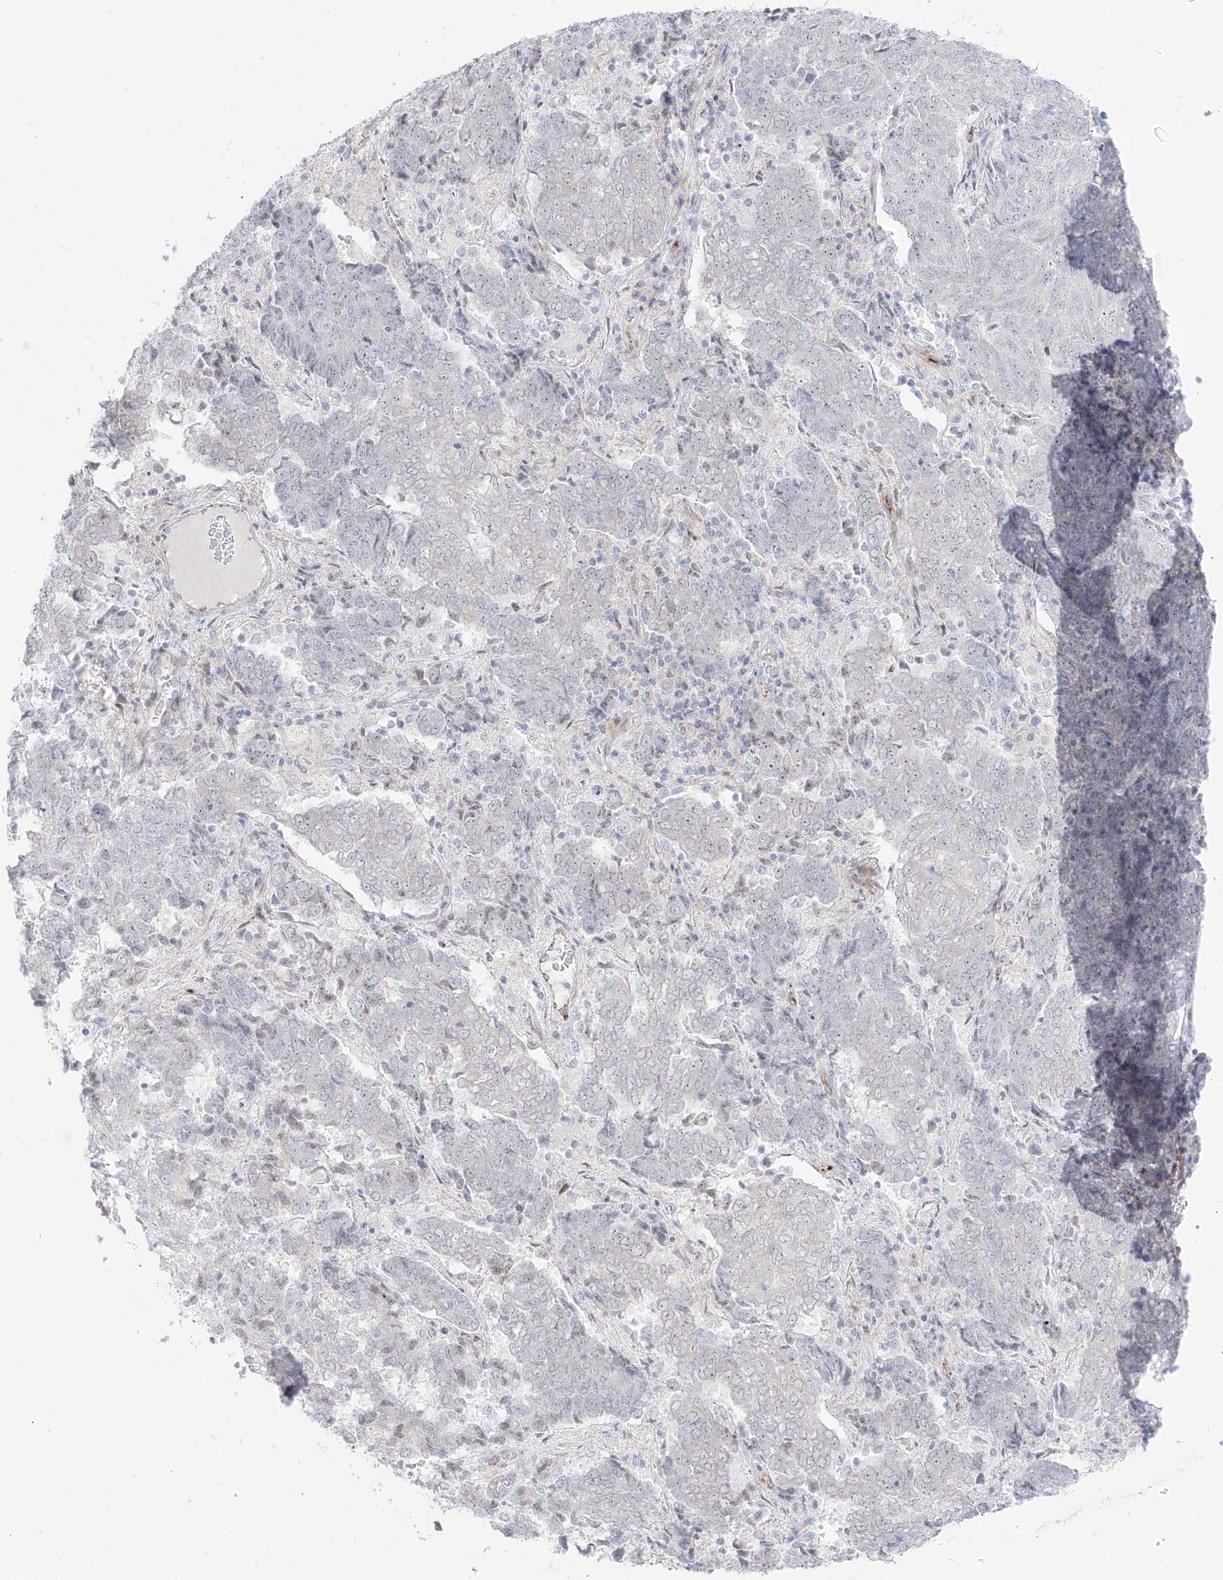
{"staining": {"intensity": "negative", "quantity": "none", "location": "none"}, "tissue": "endometrial cancer", "cell_type": "Tumor cells", "image_type": "cancer", "snomed": [{"axis": "morphology", "description": "Adenocarcinoma, NOS"}, {"axis": "topography", "description": "Endometrium"}], "caption": "A histopathology image of adenocarcinoma (endometrial) stained for a protein demonstrates no brown staining in tumor cells.", "gene": "ZNF180", "patient": {"sex": "female", "age": 80}}